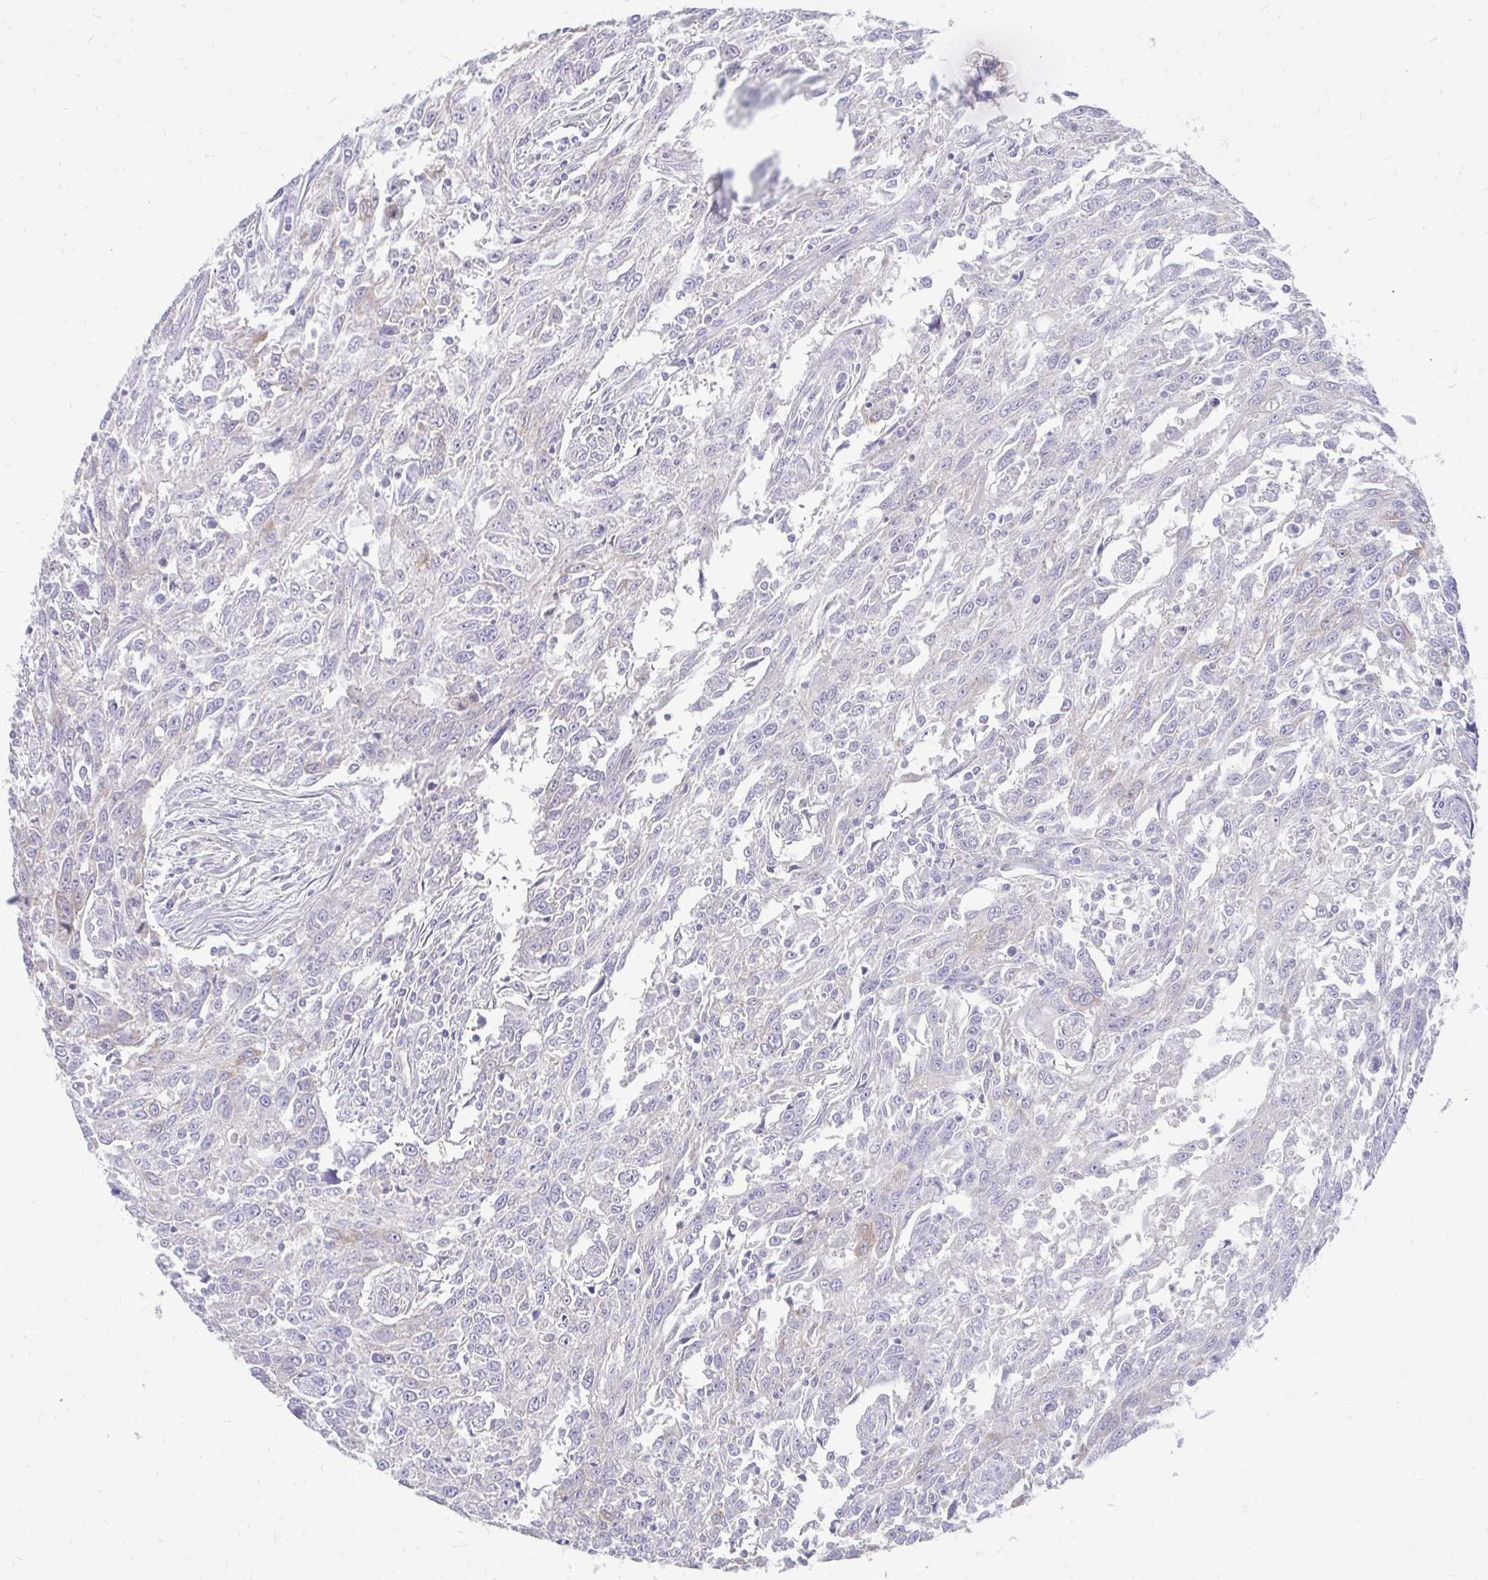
{"staining": {"intensity": "negative", "quantity": "none", "location": "none"}, "tissue": "breast cancer", "cell_type": "Tumor cells", "image_type": "cancer", "snomed": [{"axis": "morphology", "description": "Duct carcinoma"}, {"axis": "topography", "description": "Breast"}], "caption": "Immunohistochemistry (IHC) histopathology image of breast cancer (invasive ductal carcinoma) stained for a protein (brown), which exhibits no expression in tumor cells.", "gene": "FHIP1B", "patient": {"sex": "female", "age": 50}}